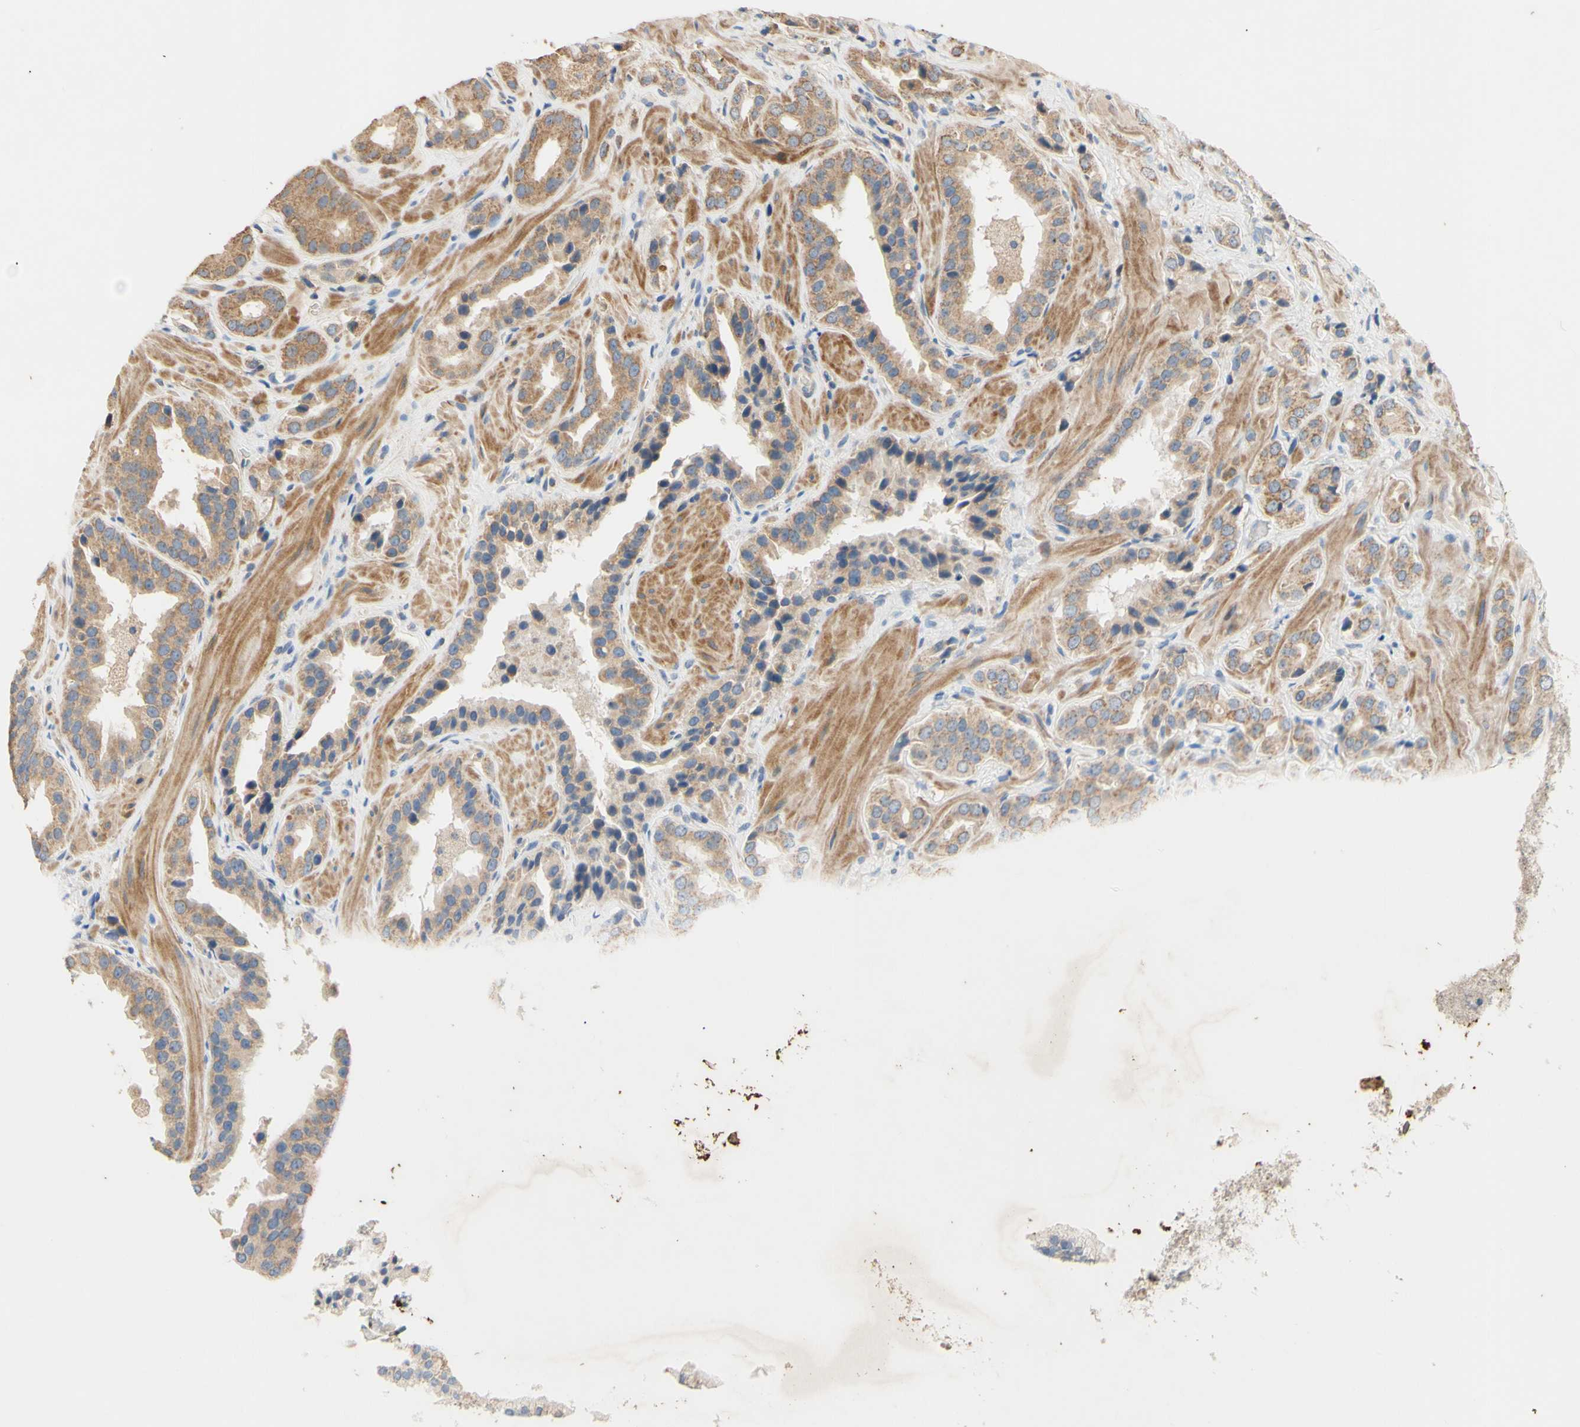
{"staining": {"intensity": "moderate", "quantity": ">75%", "location": "cytoplasmic/membranous"}, "tissue": "prostate cancer", "cell_type": "Tumor cells", "image_type": "cancer", "snomed": [{"axis": "morphology", "description": "Adenocarcinoma, High grade"}, {"axis": "topography", "description": "Prostate"}], "caption": "Tumor cells exhibit medium levels of moderate cytoplasmic/membranous staining in about >75% of cells in prostate cancer.", "gene": "PTGIS", "patient": {"sex": "male", "age": 64}}